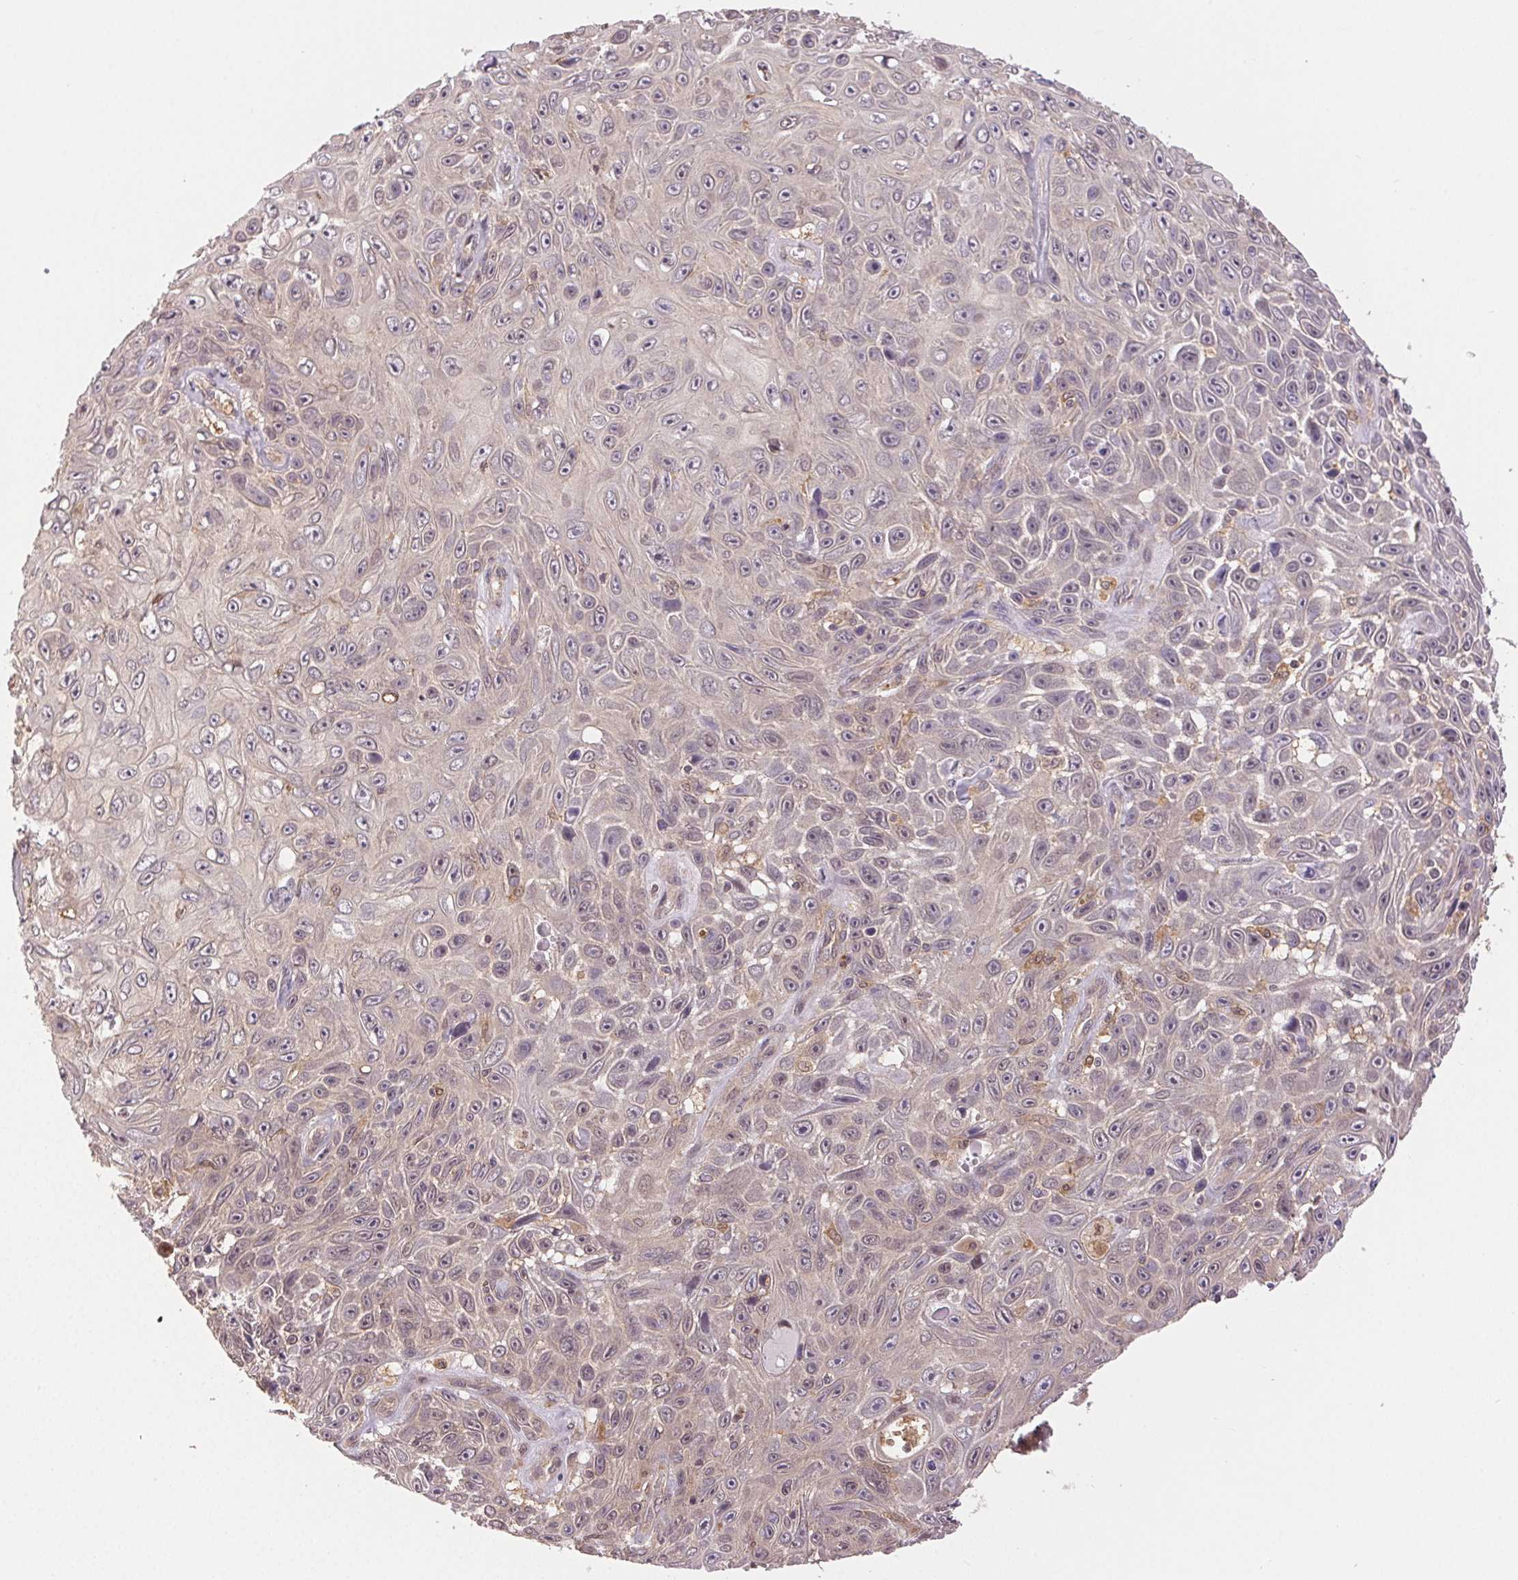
{"staining": {"intensity": "negative", "quantity": "none", "location": "none"}, "tissue": "skin cancer", "cell_type": "Tumor cells", "image_type": "cancer", "snomed": [{"axis": "morphology", "description": "Squamous cell carcinoma, NOS"}, {"axis": "topography", "description": "Skin"}], "caption": "Immunohistochemical staining of skin squamous cell carcinoma displays no significant expression in tumor cells.", "gene": "GDI2", "patient": {"sex": "male", "age": 82}}